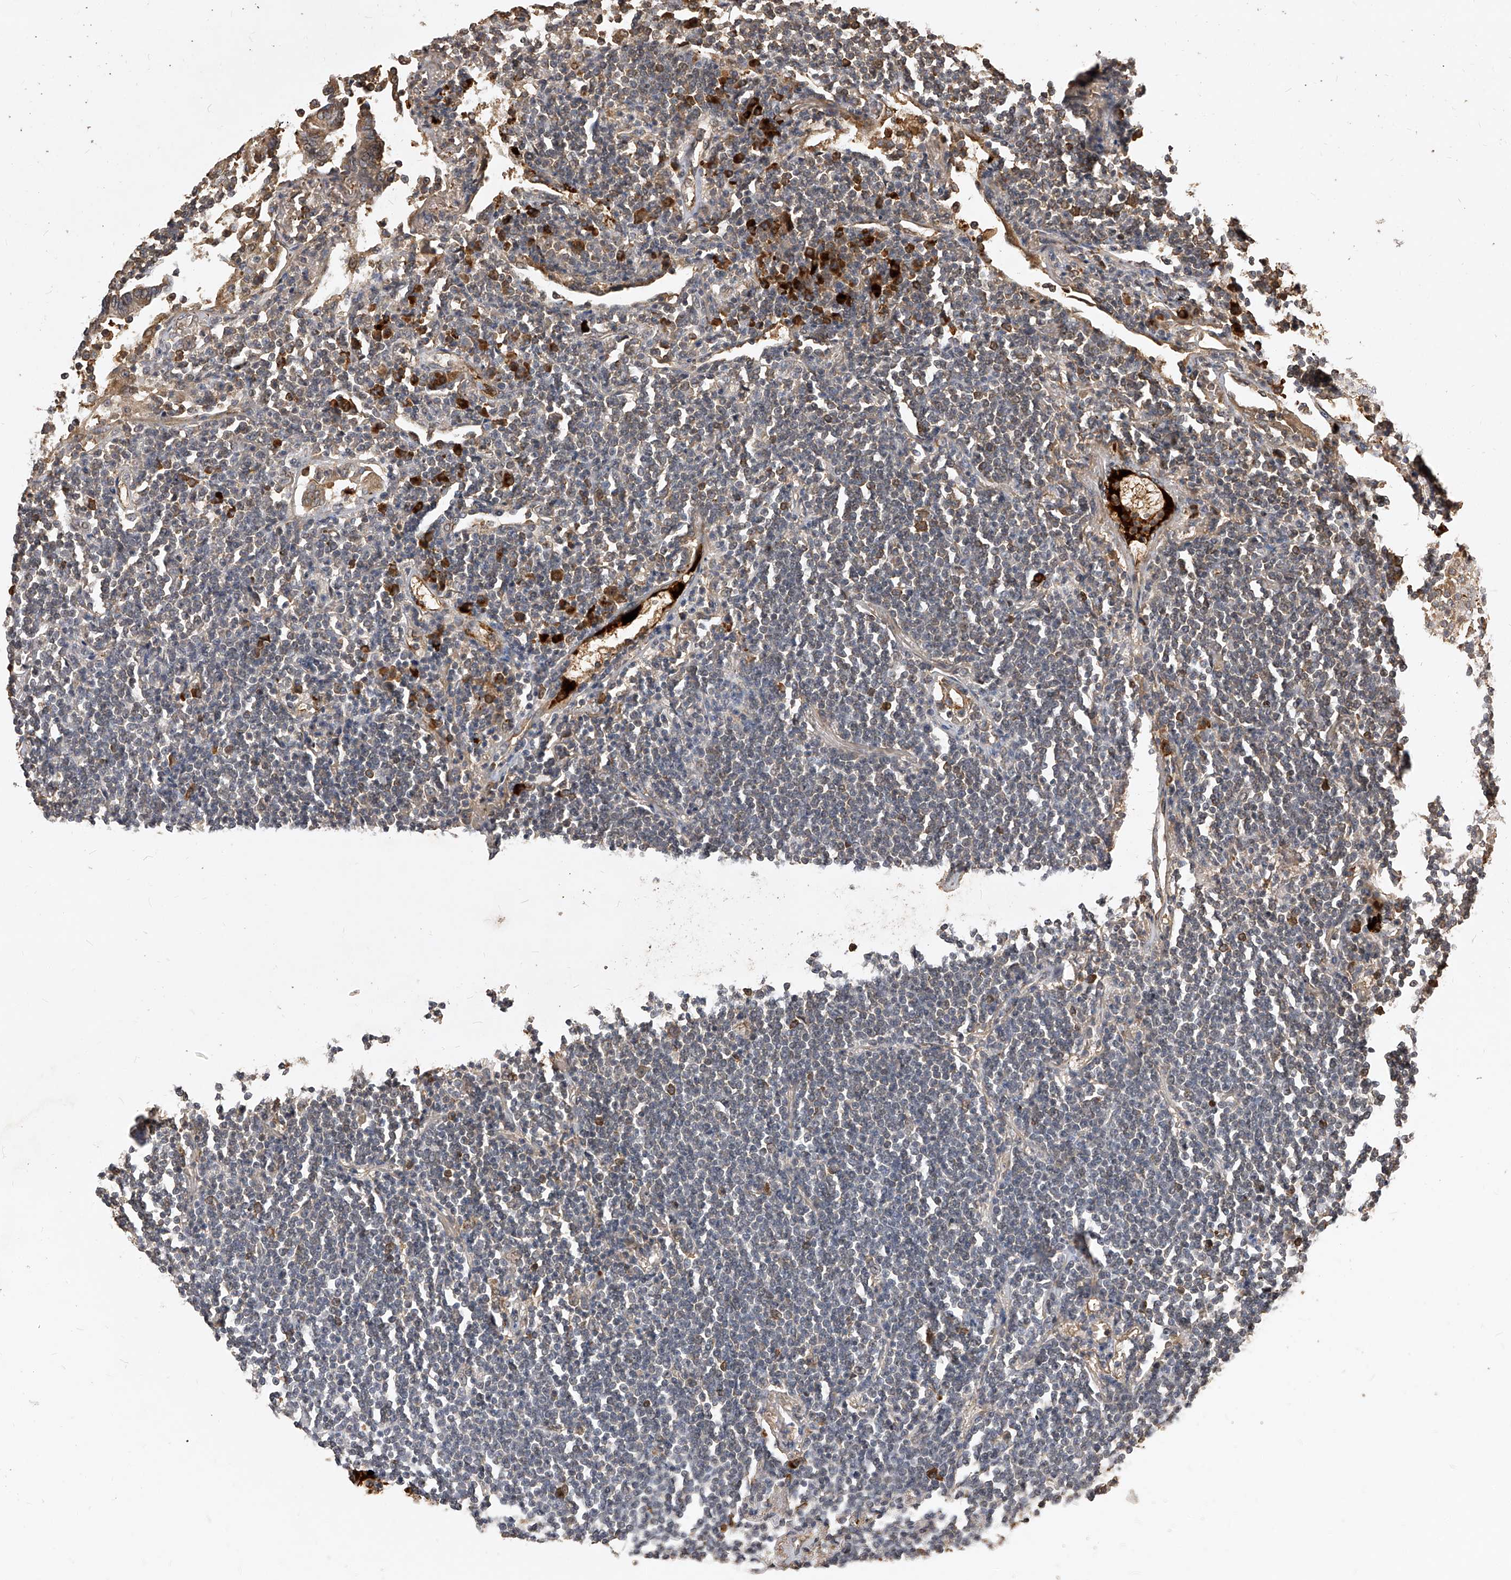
{"staining": {"intensity": "negative", "quantity": "none", "location": "none"}, "tissue": "lymphoma", "cell_type": "Tumor cells", "image_type": "cancer", "snomed": [{"axis": "morphology", "description": "Malignant lymphoma, non-Hodgkin's type, Low grade"}, {"axis": "topography", "description": "Lung"}], "caption": "Tumor cells are negative for brown protein staining in lymphoma.", "gene": "CFAP410", "patient": {"sex": "female", "age": 71}}